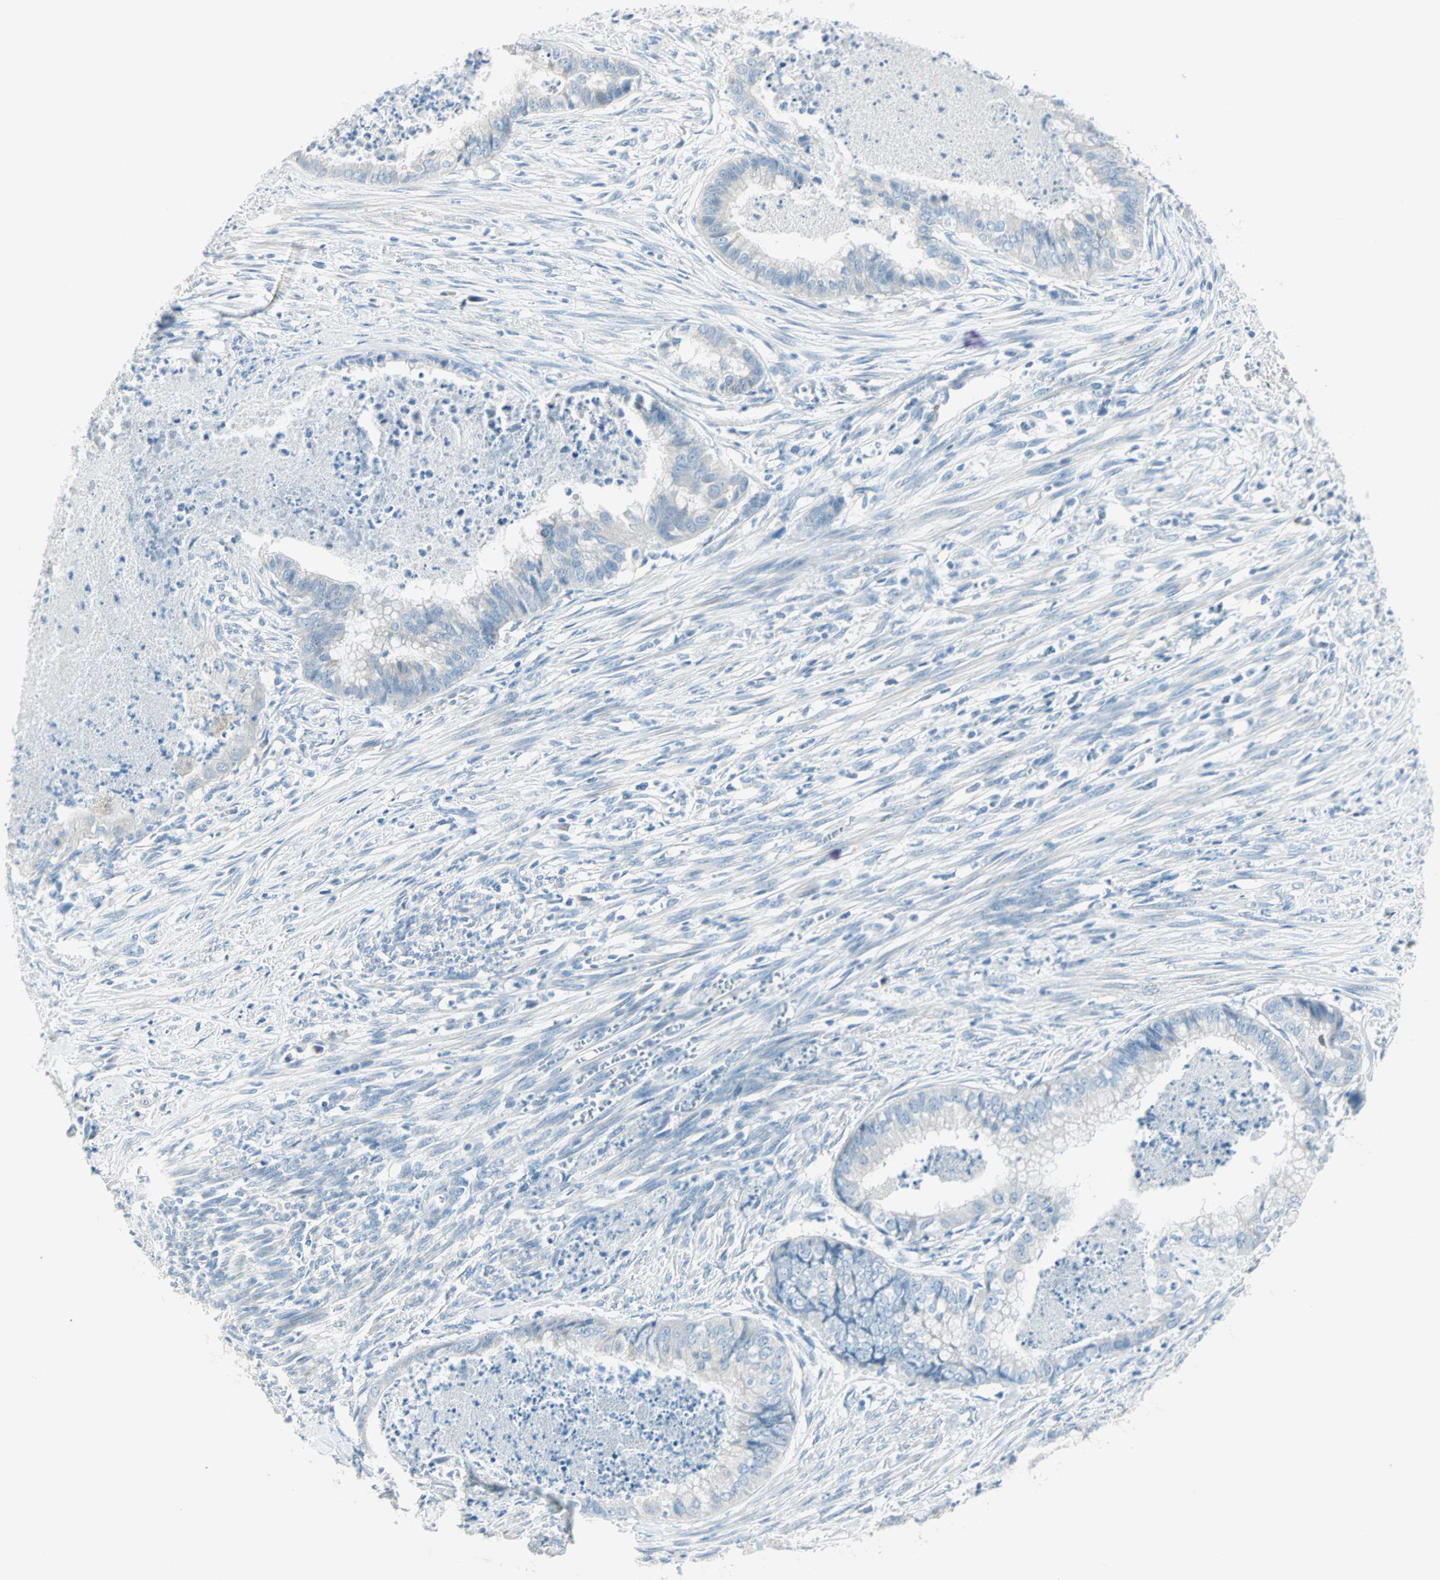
{"staining": {"intensity": "negative", "quantity": "none", "location": "none"}, "tissue": "endometrial cancer", "cell_type": "Tumor cells", "image_type": "cancer", "snomed": [{"axis": "morphology", "description": "Necrosis, NOS"}, {"axis": "morphology", "description": "Adenocarcinoma, NOS"}, {"axis": "topography", "description": "Endometrium"}], "caption": "There is no significant expression in tumor cells of endometrial cancer.", "gene": "SULT1C2", "patient": {"sex": "female", "age": 79}}